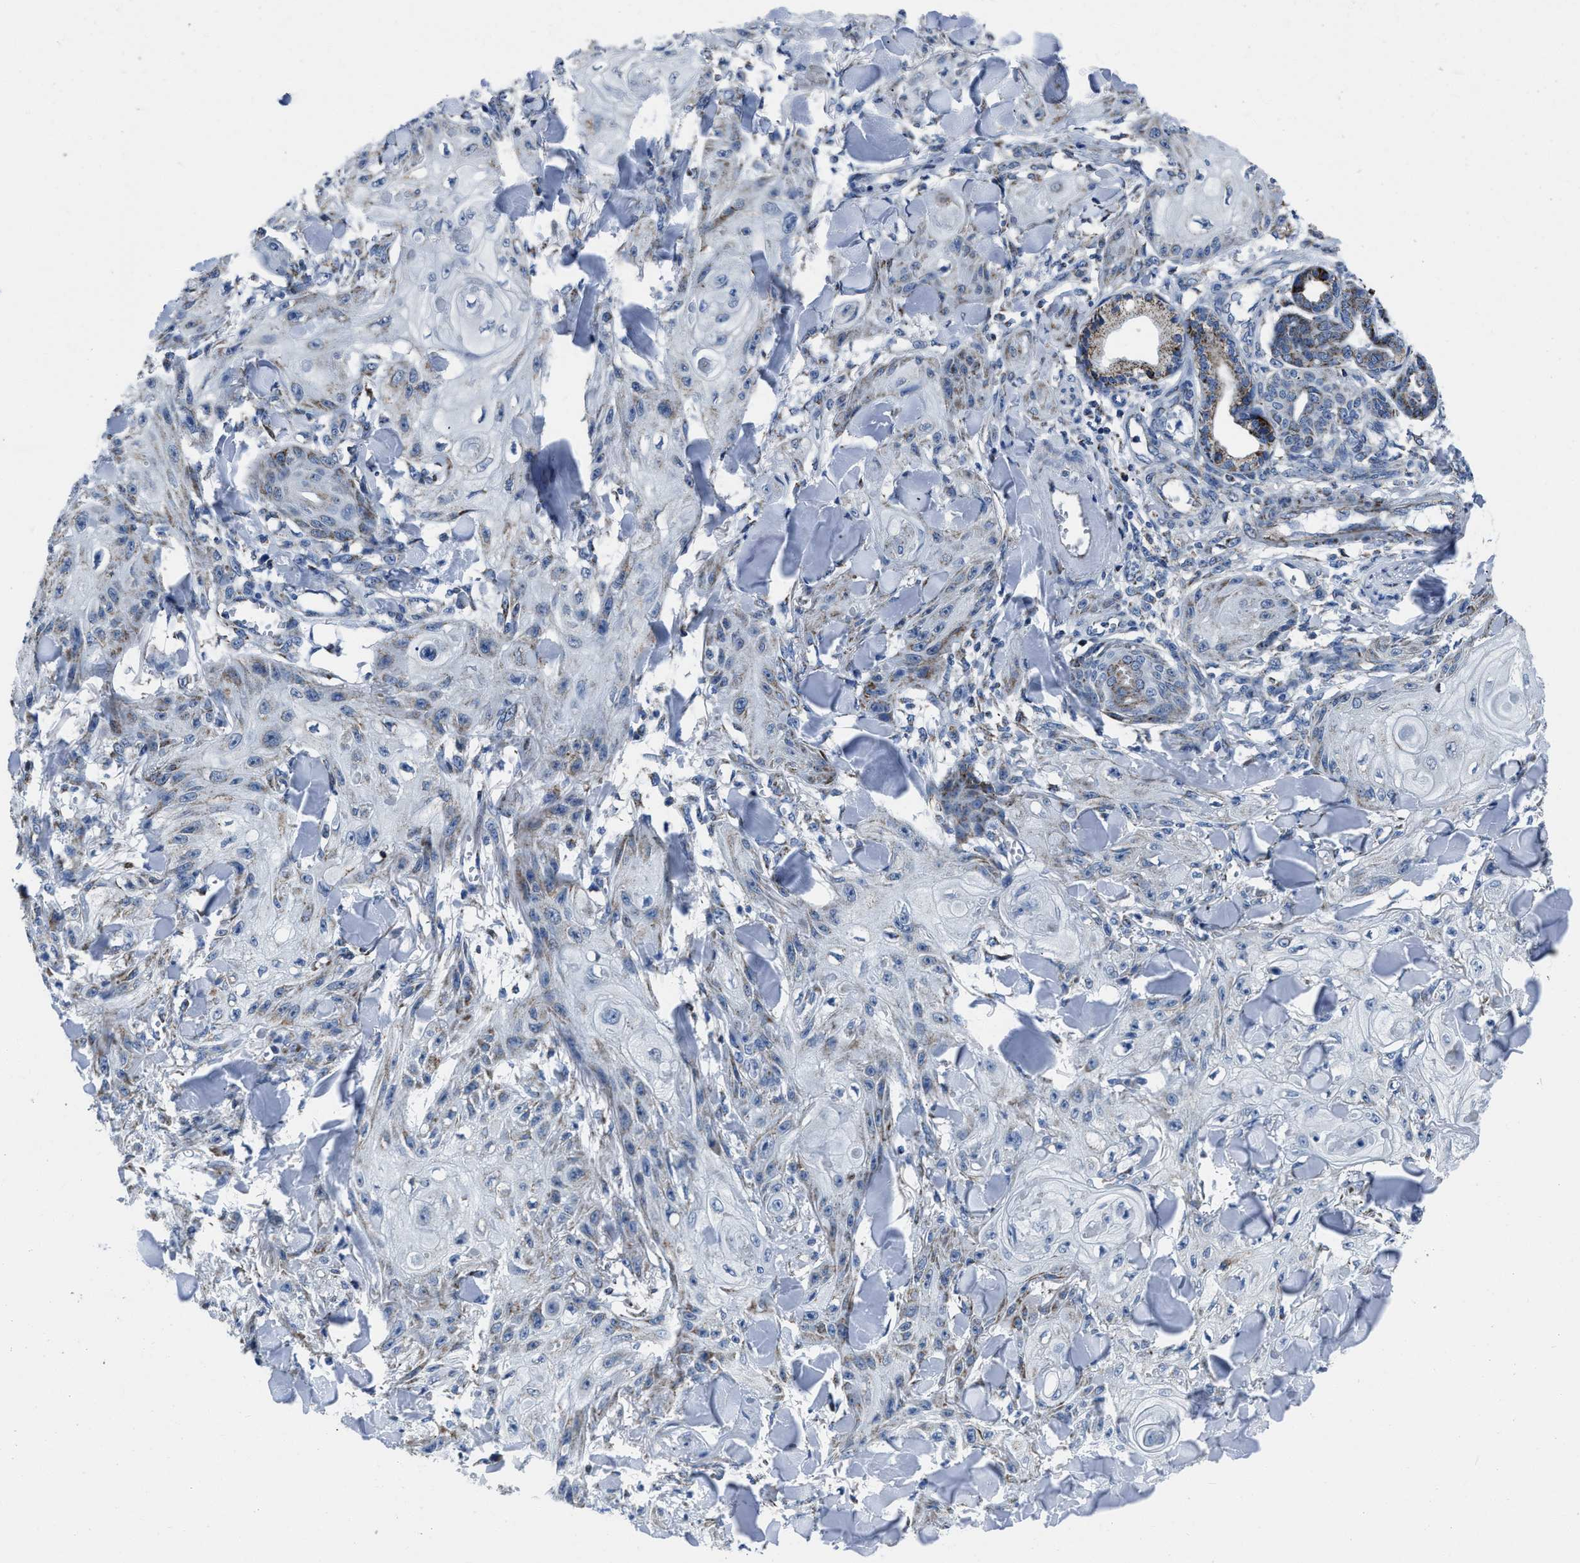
{"staining": {"intensity": "weak", "quantity": "<25%", "location": "cytoplasmic/membranous"}, "tissue": "skin cancer", "cell_type": "Tumor cells", "image_type": "cancer", "snomed": [{"axis": "morphology", "description": "Squamous cell carcinoma, NOS"}, {"axis": "topography", "description": "Skin"}], "caption": "Tumor cells show no significant expression in skin cancer.", "gene": "NSD3", "patient": {"sex": "male", "age": 74}}